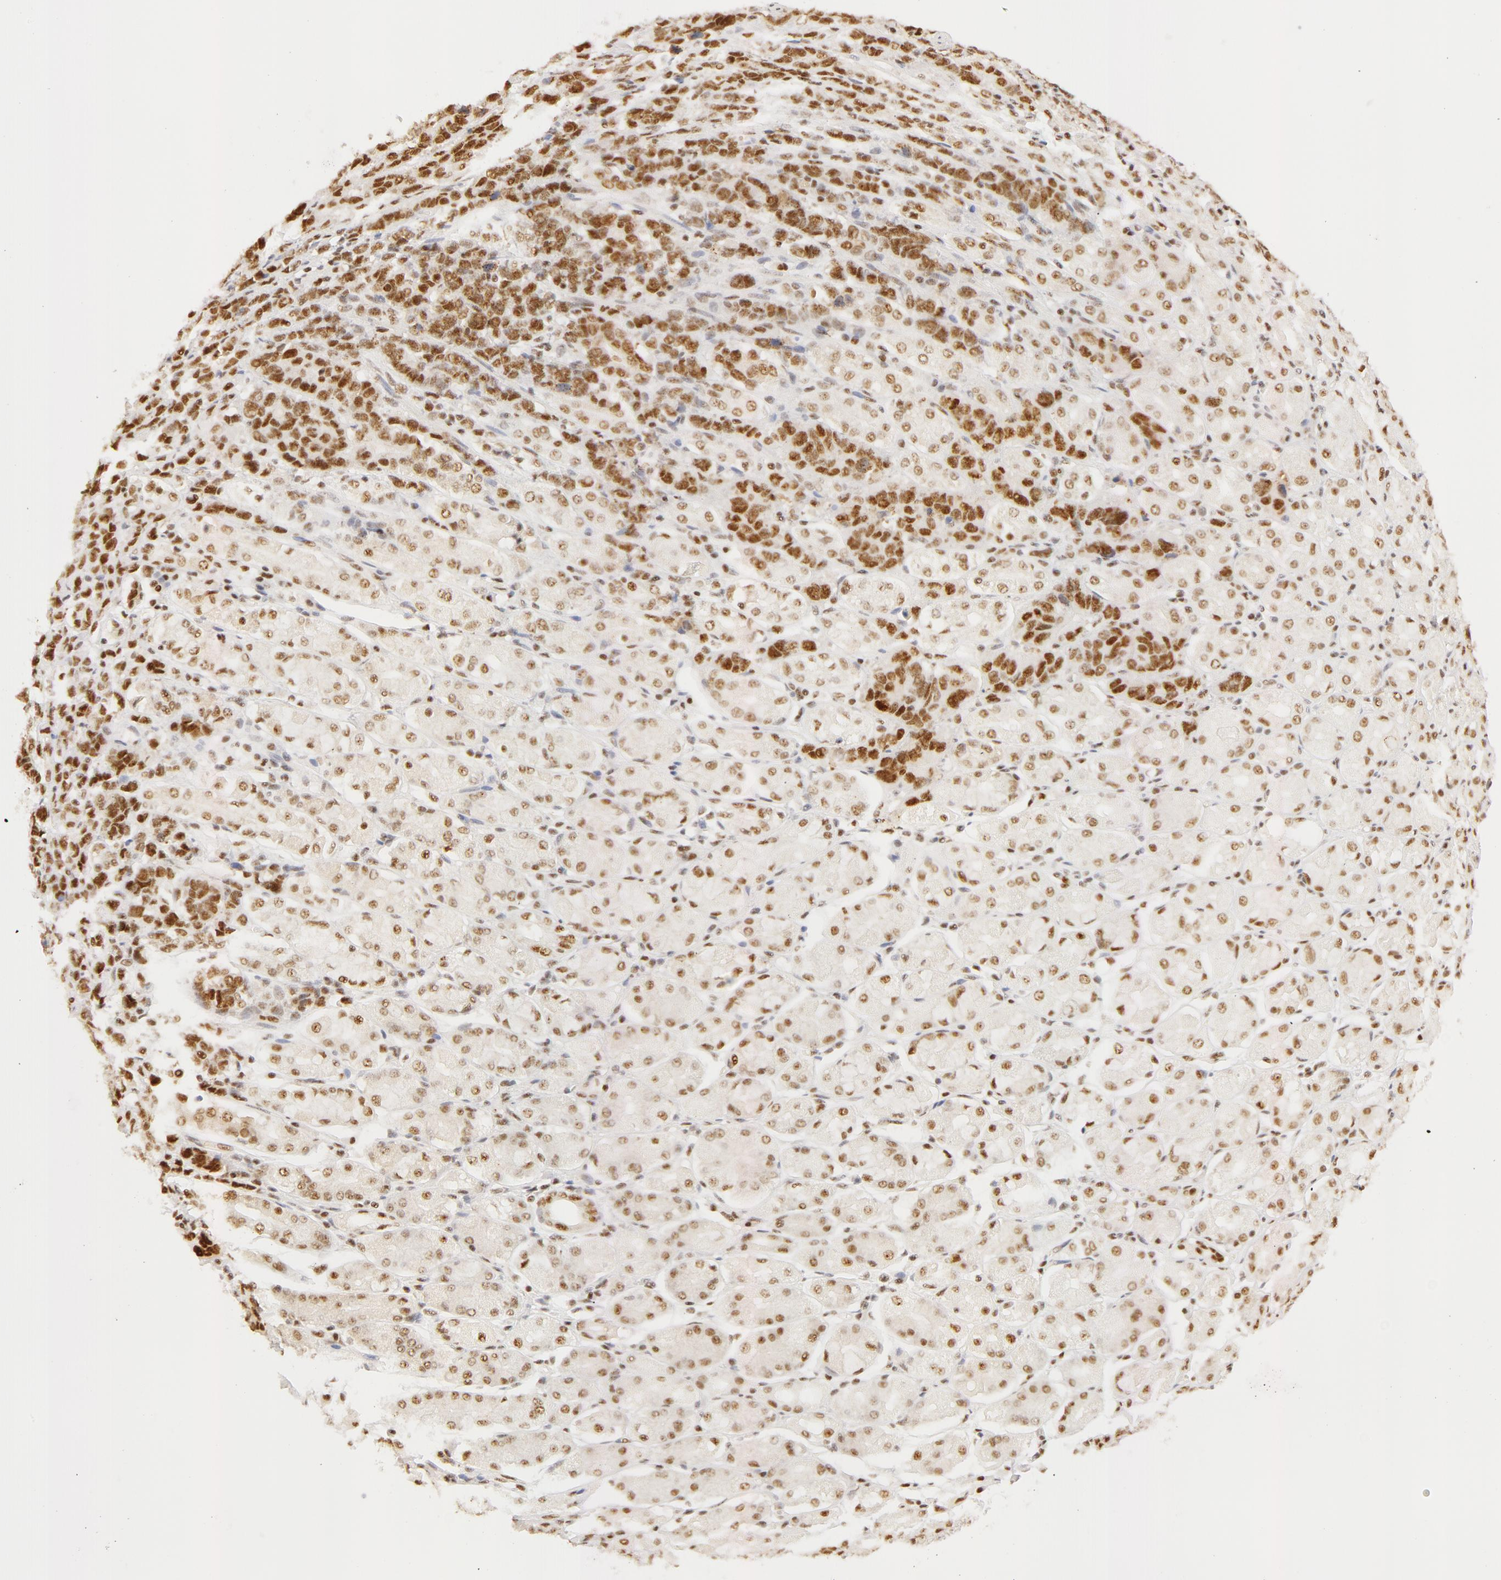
{"staining": {"intensity": "moderate", "quantity": ">75%", "location": "nuclear"}, "tissue": "stomach cancer", "cell_type": "Tumor cells", "image_type": "cancer", "snomed": [{"axis": "morphology", "description": "Adenocarcinoma, NOS"}, {"axis": "topography", "description": "Stomach, upper"}], "caption": "Adenocarcinoma (stomach) stained for a protein (brown) displays moderate nuclear positive positivity in about >75% of tumor cells.", "gene": "RBM39", "patient": {"sex": "male", "age": 71}}